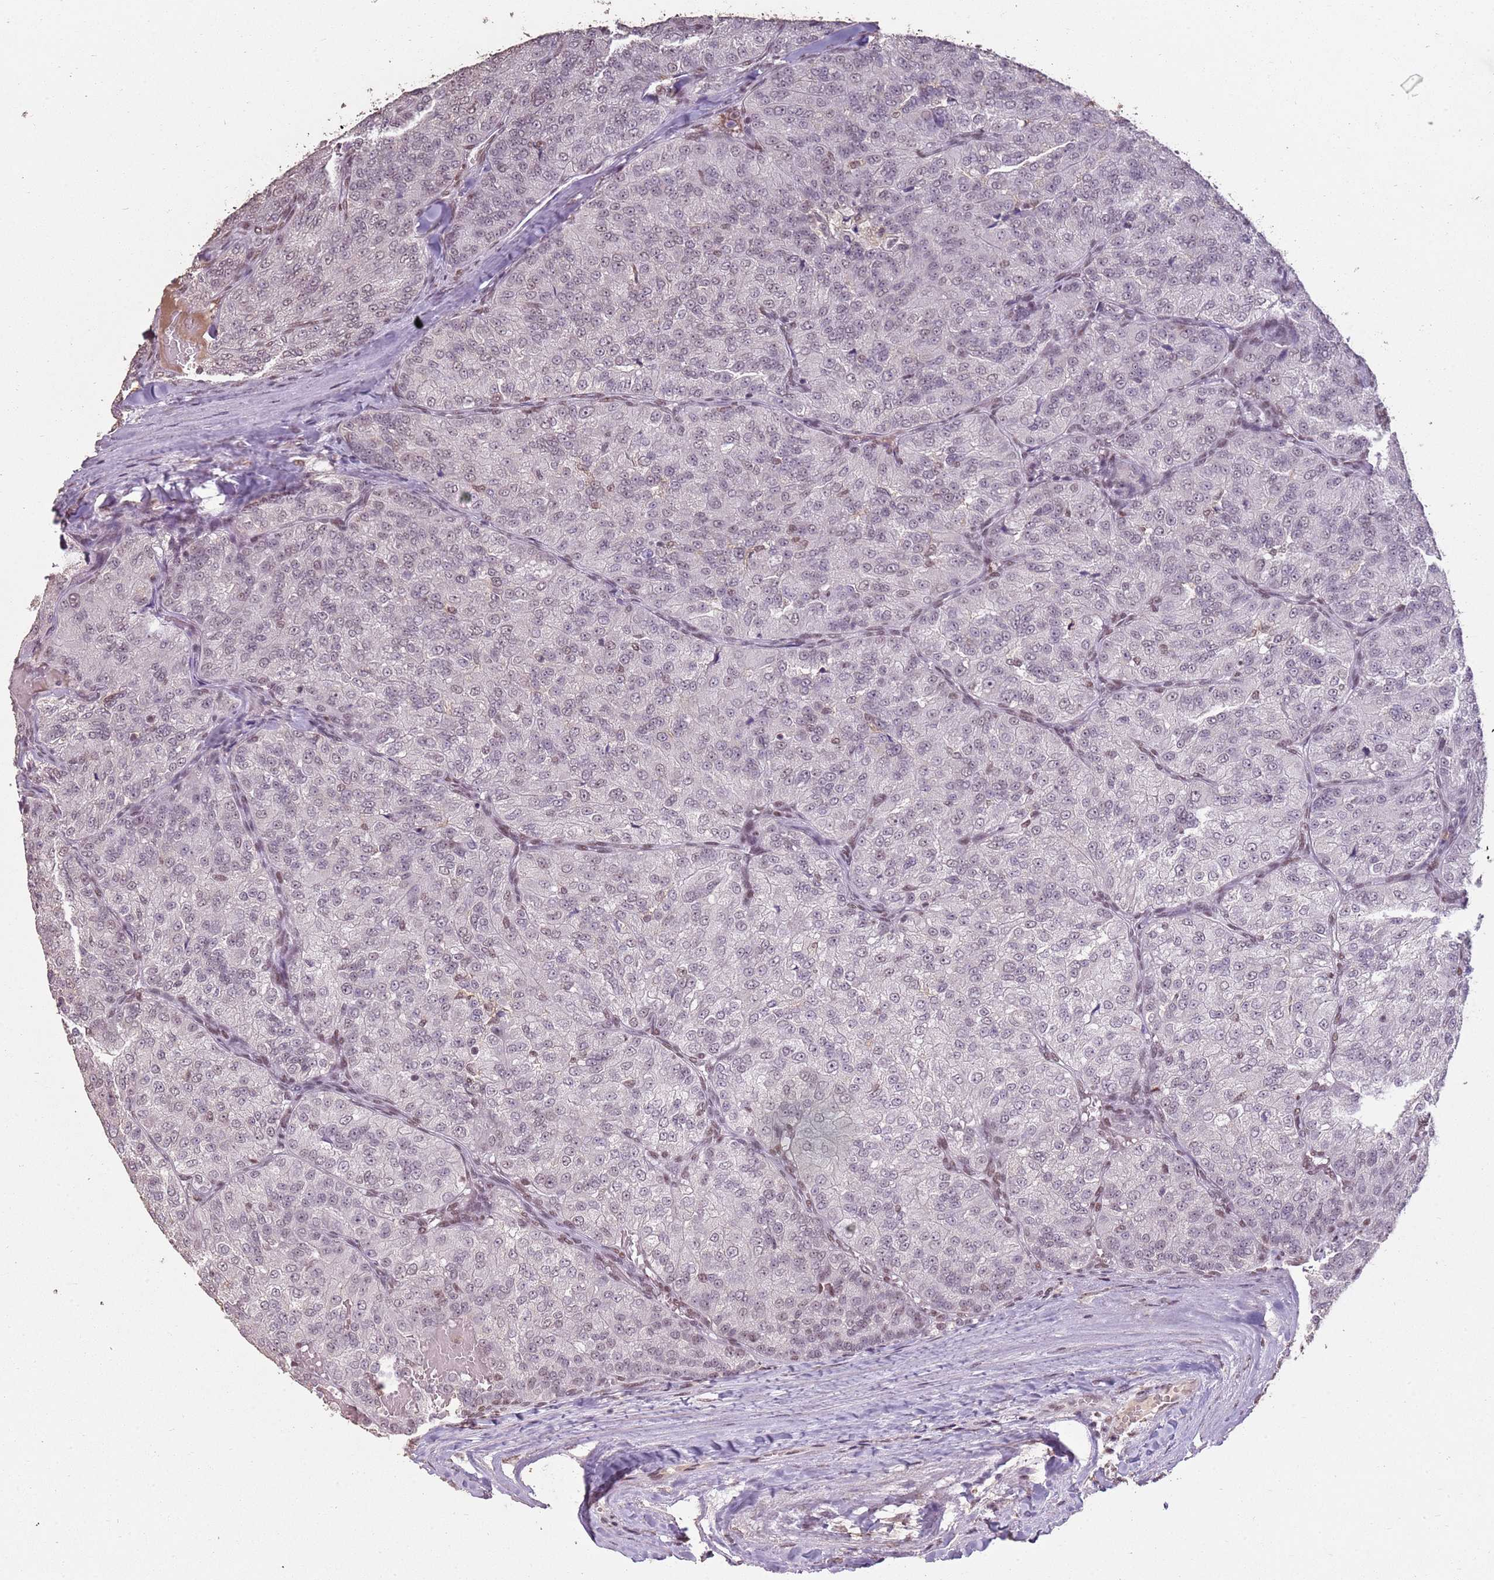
{"staining": {"intensity": "weak", "quantity": "<25%", "location": "nuclear"}, "tissue": "renal cancer", "cell_type": "Tumor cells", "image_type": "cancer", "snomed": [{"axis": "morphology", "description": "Adenocarcinoma, NOS"}, {"axis": "topography", "description": "Kidney"}], "caption": "The micrograph shows no significant positivity in tumor cells of renal cancer (adenocarcinoma). (DAB immunohistochemistry (IHC) with hematoxylin counter stain).", "gene": "ARL14EP", "patient": {"sex": "female", "age": 63}}